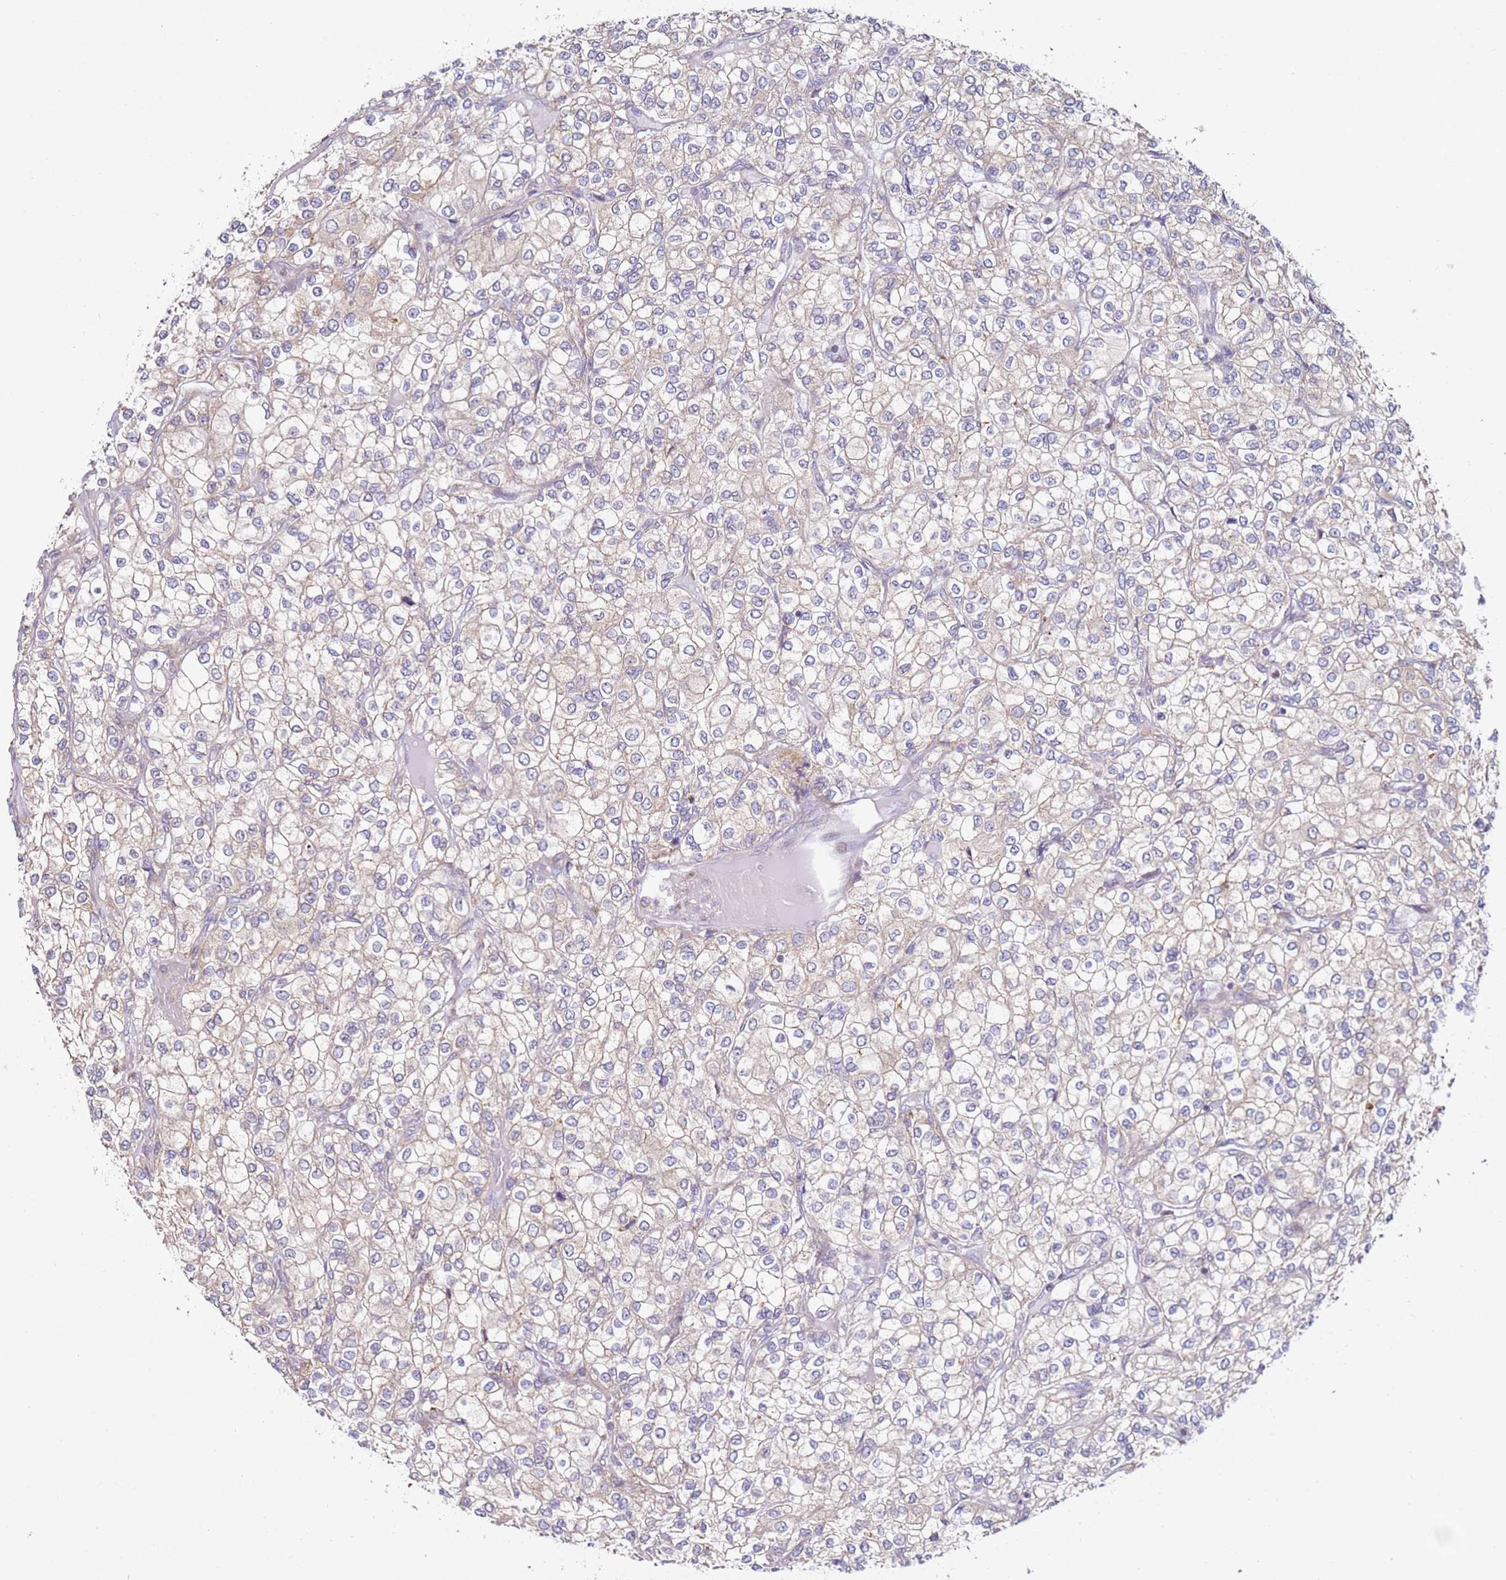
{"staining": {"intensity": "weak", "quantity": ">75%", "location": "cytoplasmic/membranous"}, "tissue": "renal cancer", "cell_type": "Tumor cells", "image_type": "cancer", "snomed": [{"axis": "morphology", "description": "Adenocarcinoma, NOS"}, {"axis": "topography", "description": "Kidney"}], "caption": "There is low levels of weak cytoplasmic/membranous positivity in tumor cells of renal cancer (adenocarcinoma), as demonstrated by immunohistochemical staining (brown color).", "gene": "CNOT9", "patient": {"sex": "male", "age": 80}}